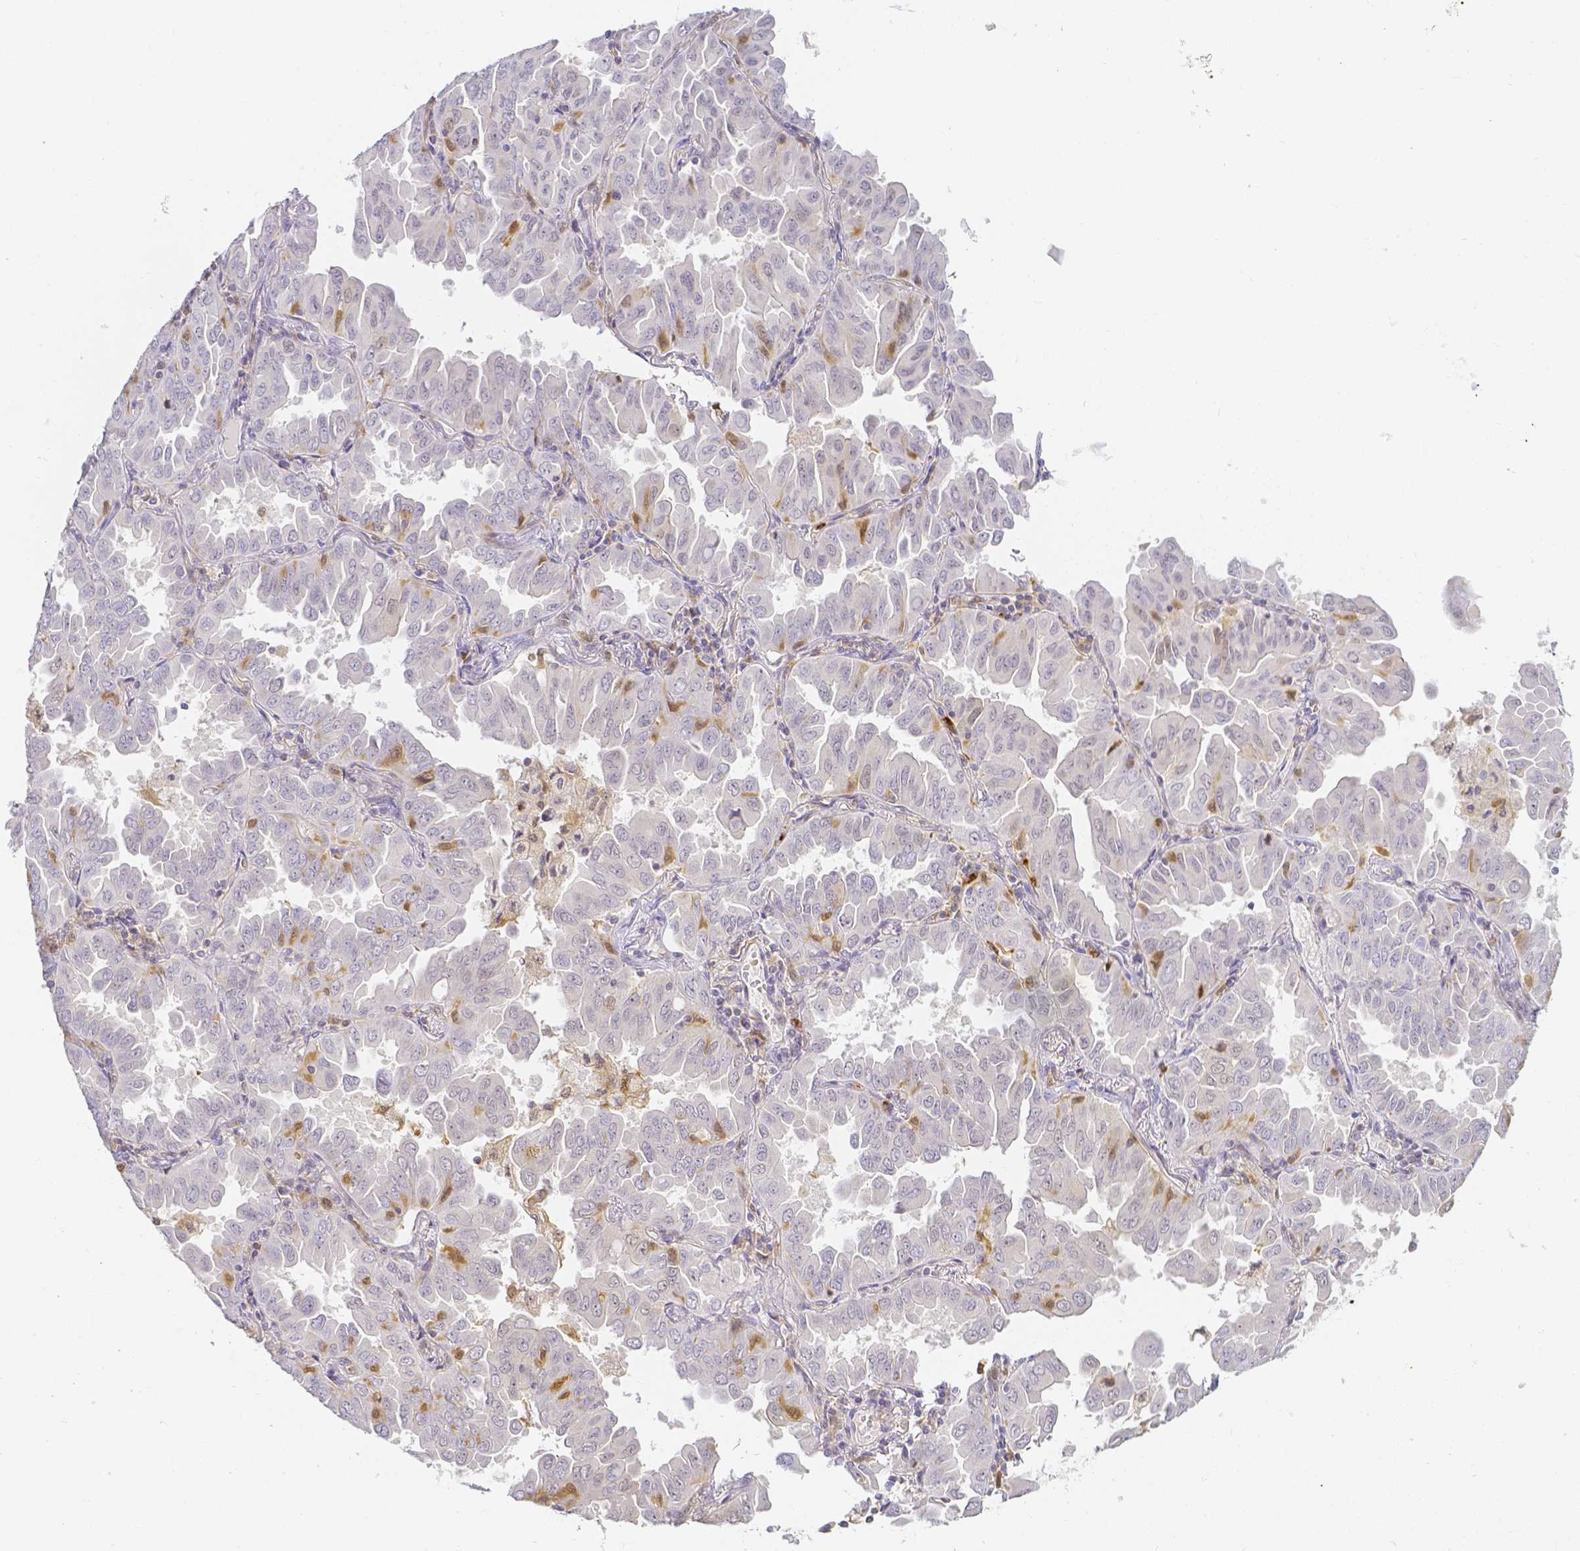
{"staining": {"intensity": "negative", "quantity": "none", "location": "none"}, "tissue": "lung cancer", "cell_type": "Tumor cells", "image_type": "cancer", "snomed": [{"axis": "morphology", "description": "Adenocarcinoma, NOS"}, {"axis": "topography", "description": "Lung"}], "caption": "Tumor cells are negative for brown protein staining in lung cancer.", "gene": "KCNH1", "patient": {"sex": "male", "age": 64}}